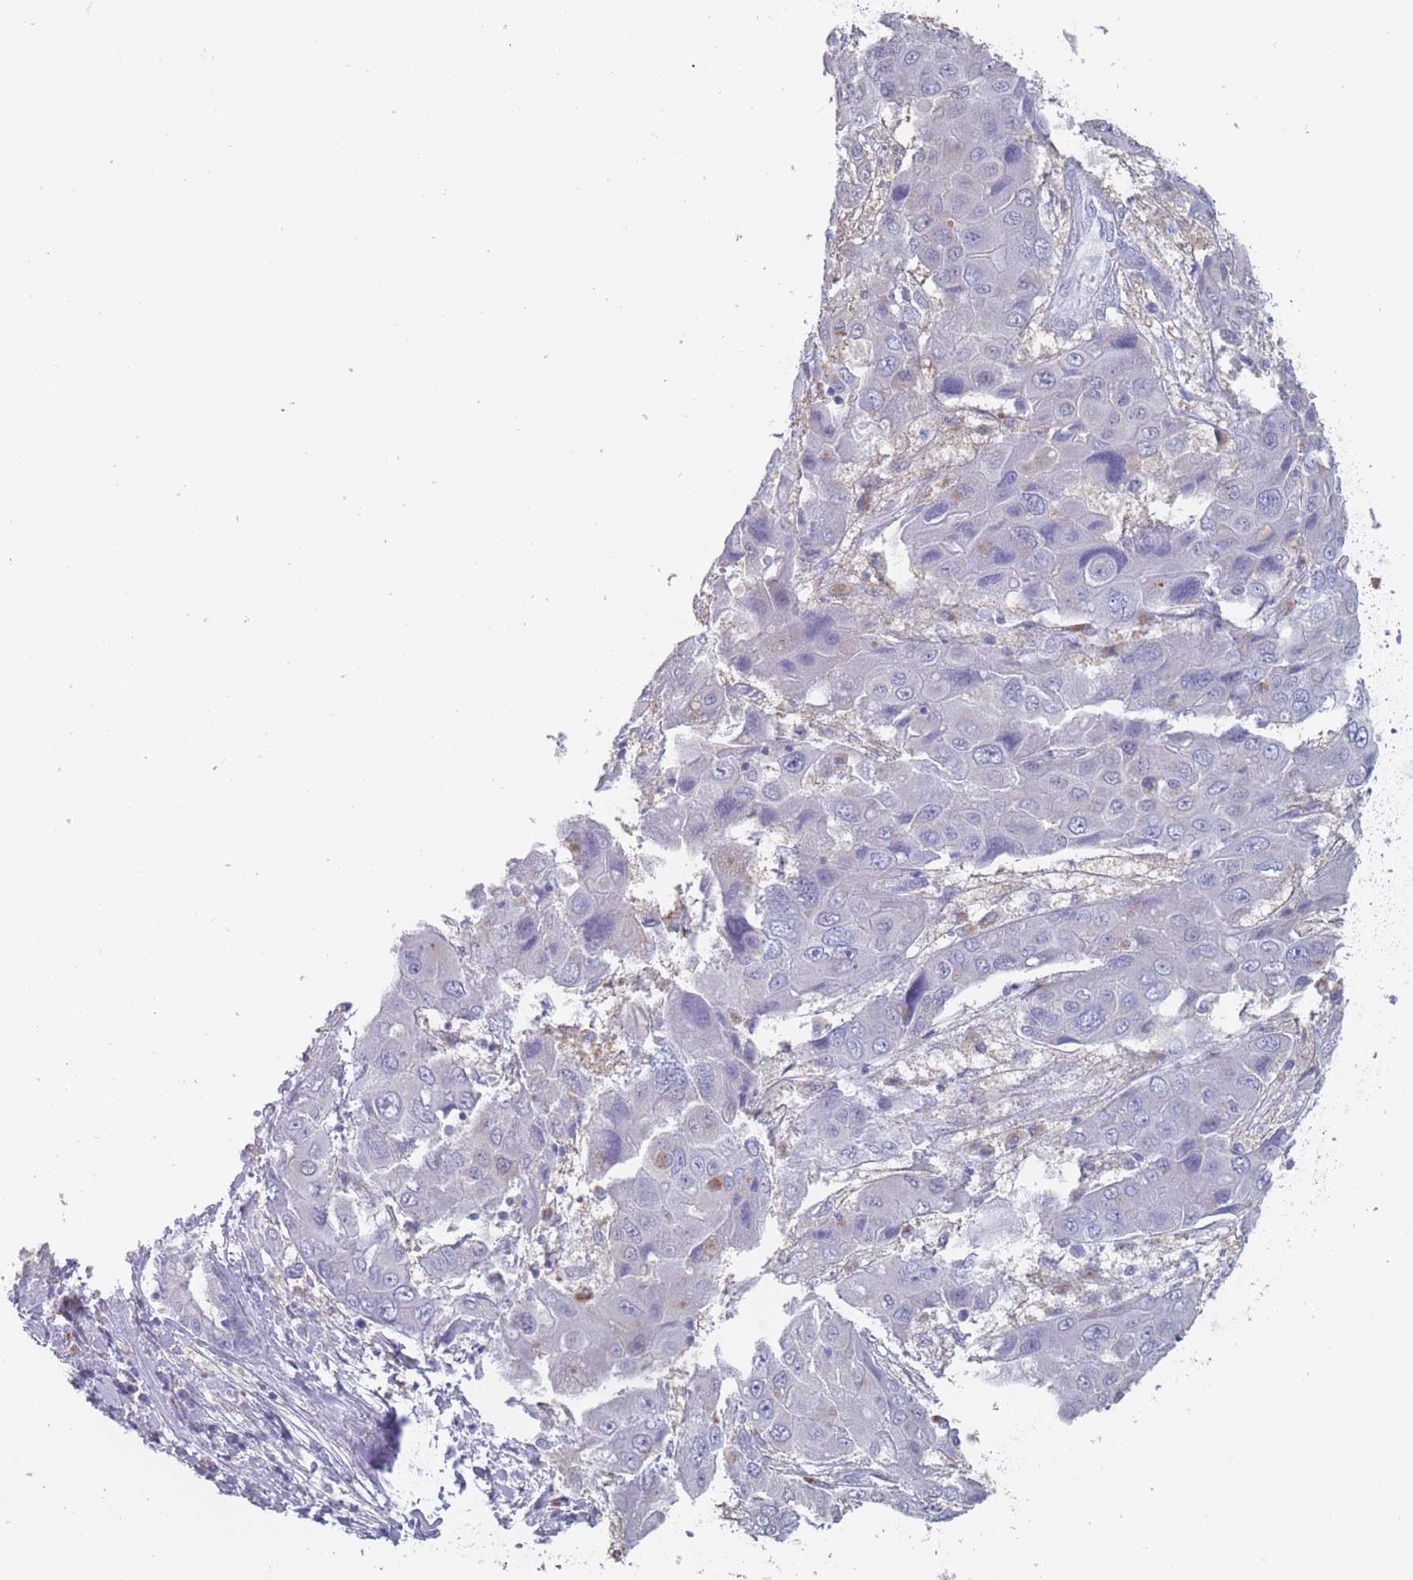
{"staining": {"intensity": "negative", "quantity": "none", "location": "none"}, "tissue": "liver cancer", "cell_type": "Tumor cells", "image_type": "cancer", "snomed": [{"axis": "morphology", "description": "Cholangiocarcinoma"}, {"axis": "topography", "description": "Liver"}], "caption": "An image of human liver cancer (cholangiocarcinoma) is negative for staining in tumor cells.", "gene": "CYP51A1", "patient": {"sex": "male", "age": 67}}